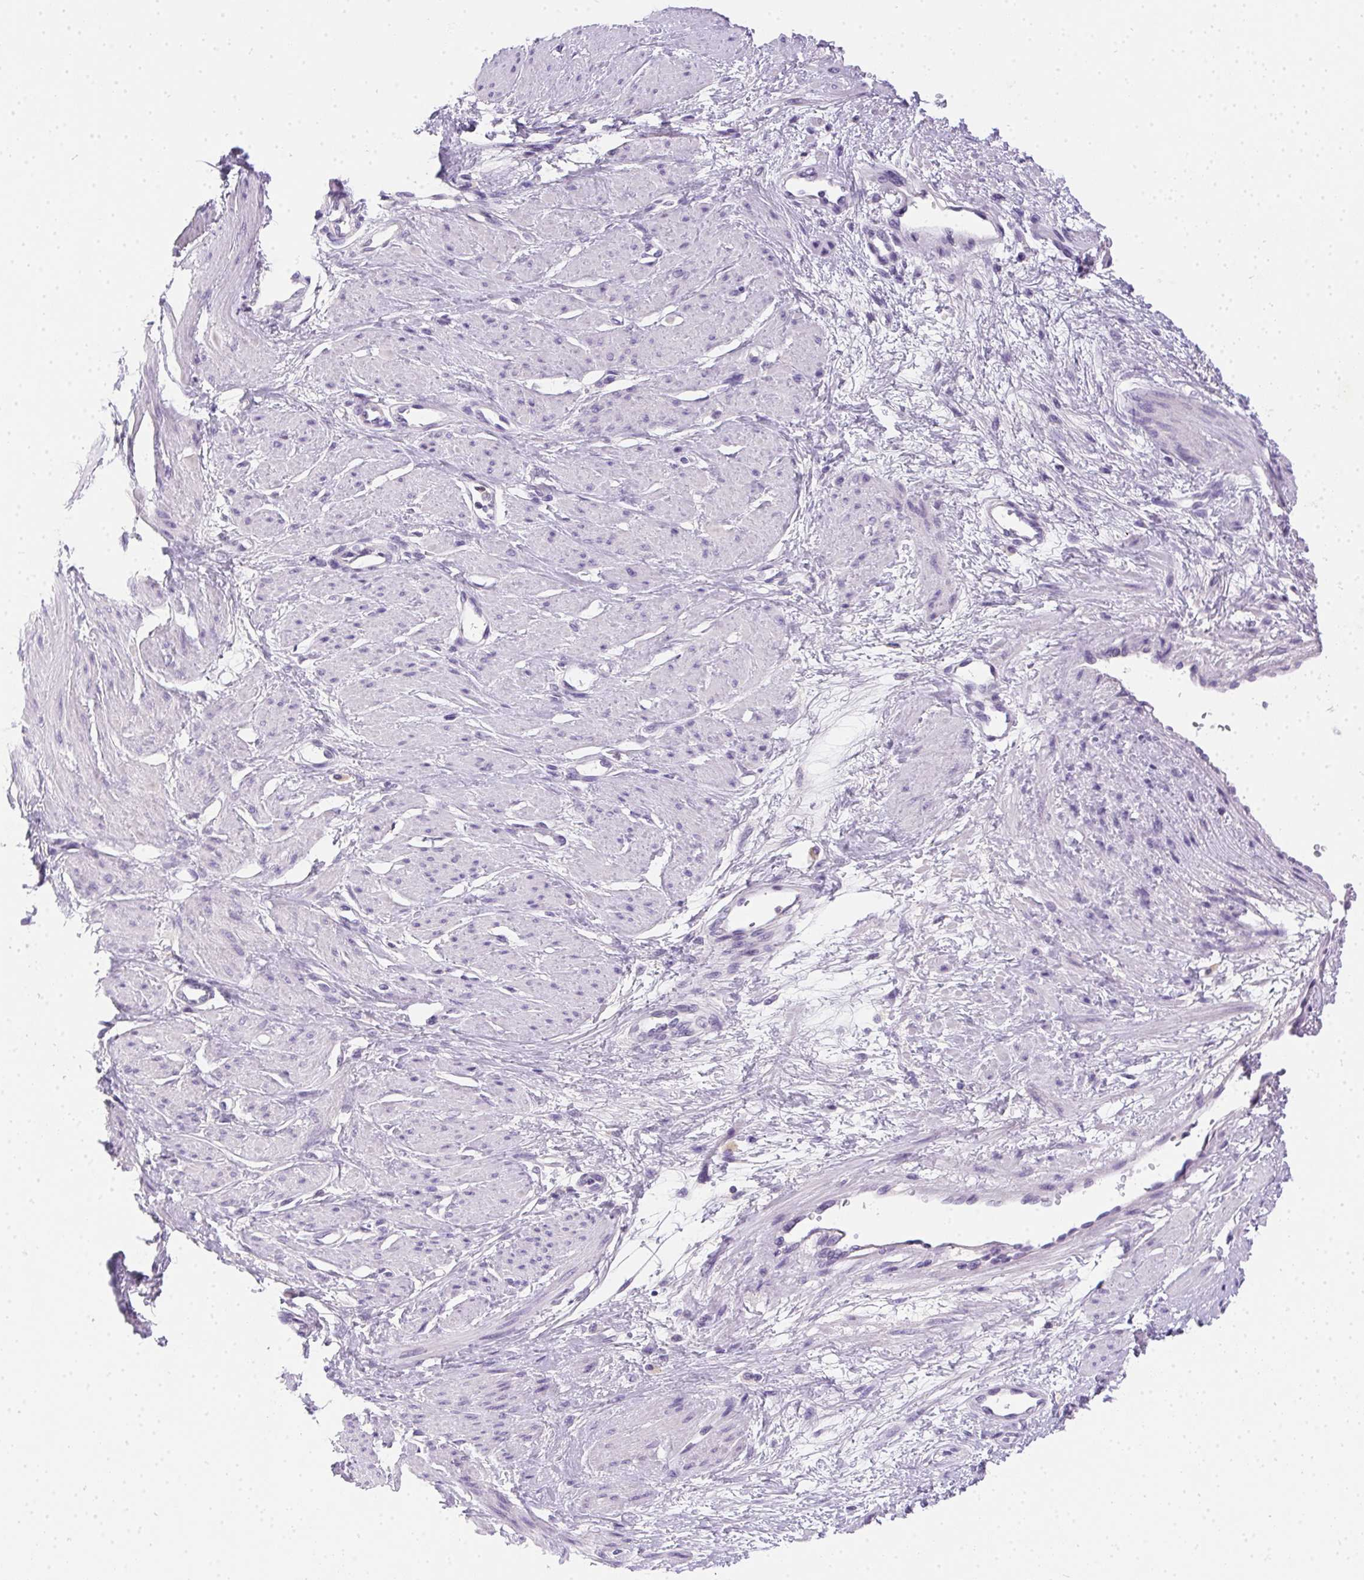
{"staining": {"intensity": "negative", "quantity": "none", "location": "none"}, "tissue": "smooth muscle", "cell_type": "Smooth muscle cells", "image_type": "normal", "snomed": [{"axis": "morphology", "description": "Normal tissue, NOS"}, {"axis": "topography", "description": "Smooth muscle"}, {"axis": "topography", "description": "Uterus"}], "caption": "IHC micrograph of benign smooth muscle: smooth muscle stained with DAB demonstrates no significant protein expression in smooth muscle cells.", "gene": "SSTR4", "patient": {"sex": "female", "age": 39}}